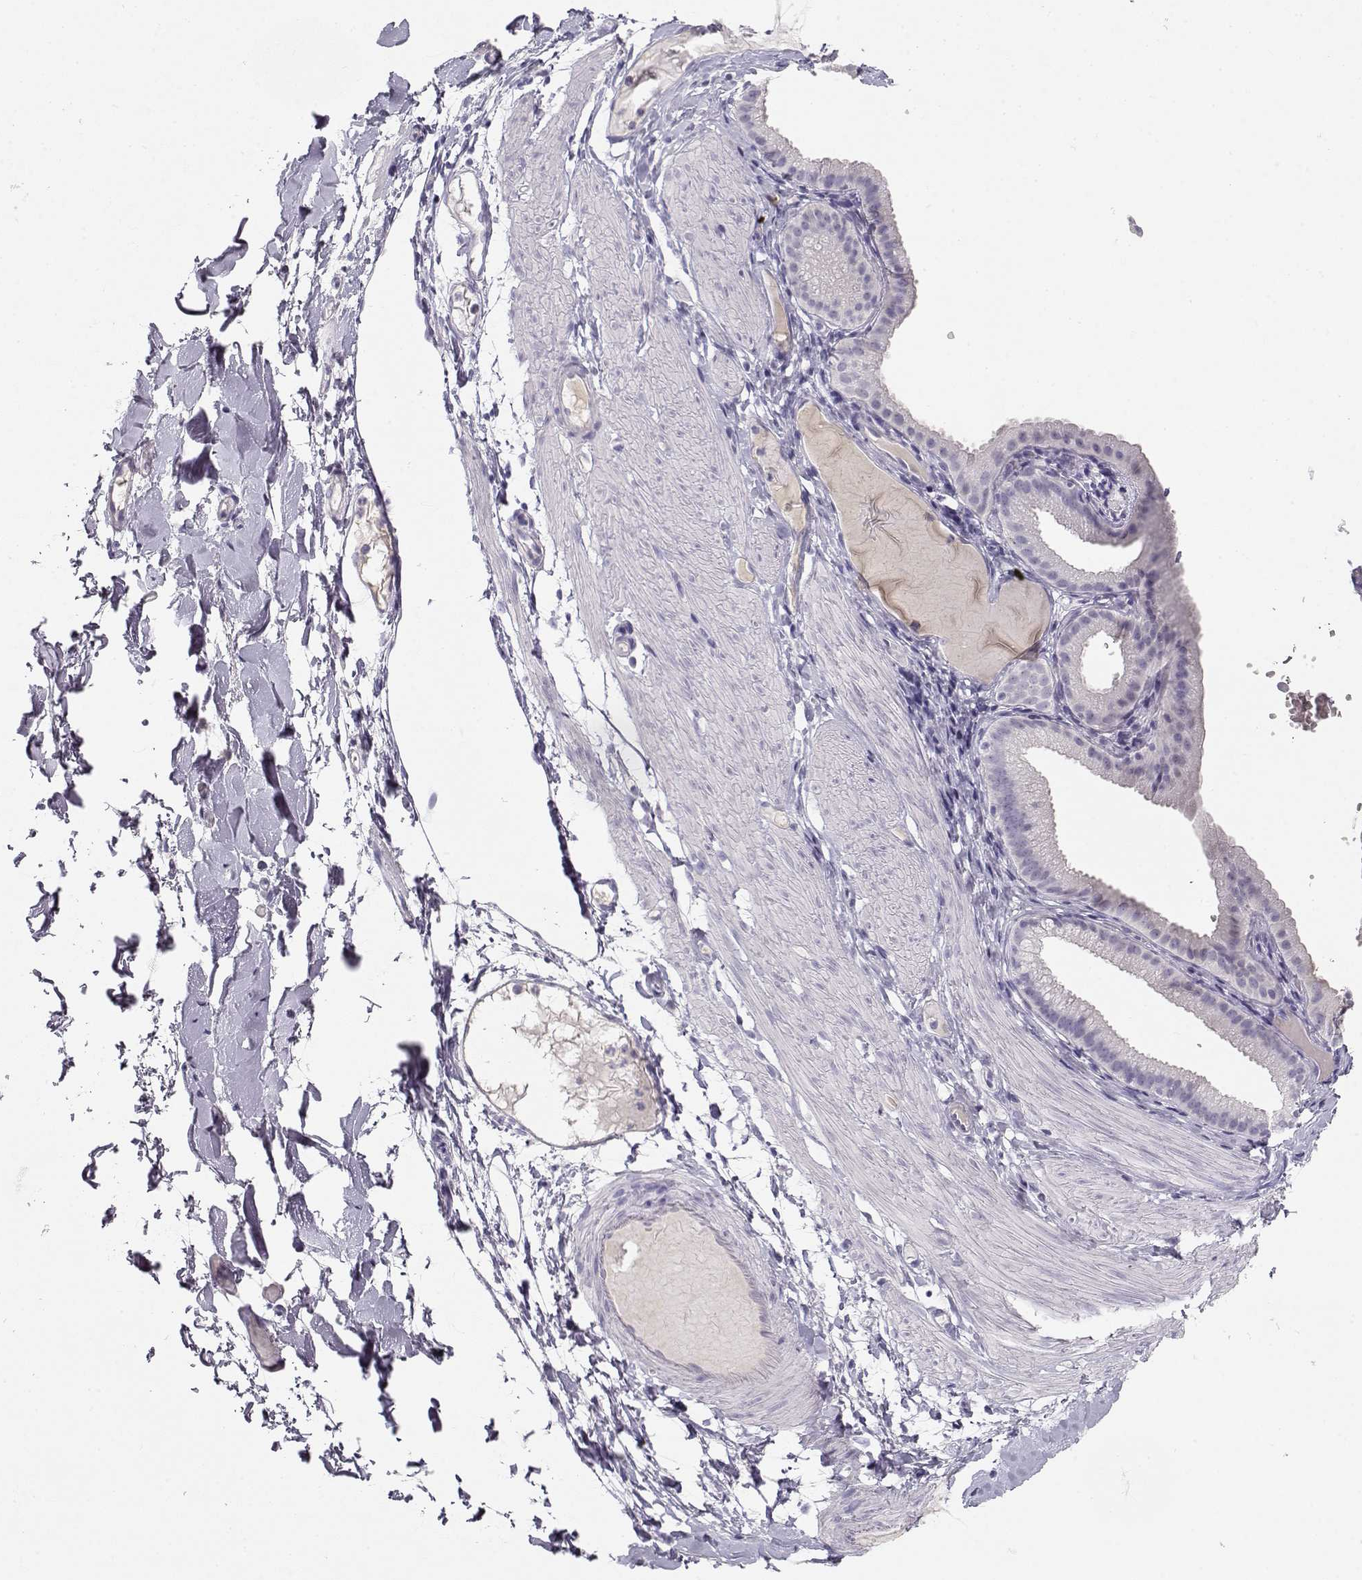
{"staining": {"intensity": "negative", "quantity": "none", "location": "none"}, "tissue": "soft tissue", "cell_type": "Fibroblasts", "image_type": "normal", "snomed": [{"axis": "morphology", "description": "Normal tissue, NOS"}, {"axis": "topography", "description": "Gallbladder"}, {"axis": "topography", "description": "Peripheral nerve tissue"}], "caption": "Fibroblasts show no significant protein expression in benign soft tissue. The staining was performed using DAB (3,3'-diaminobenzidine) to visualize the protein expression in brown, while the nuclei were stained in blue with hematoxylin (Magnification: 20x).", "gene": "OPN5", "patient": {"sex": "female", "age": 45}}